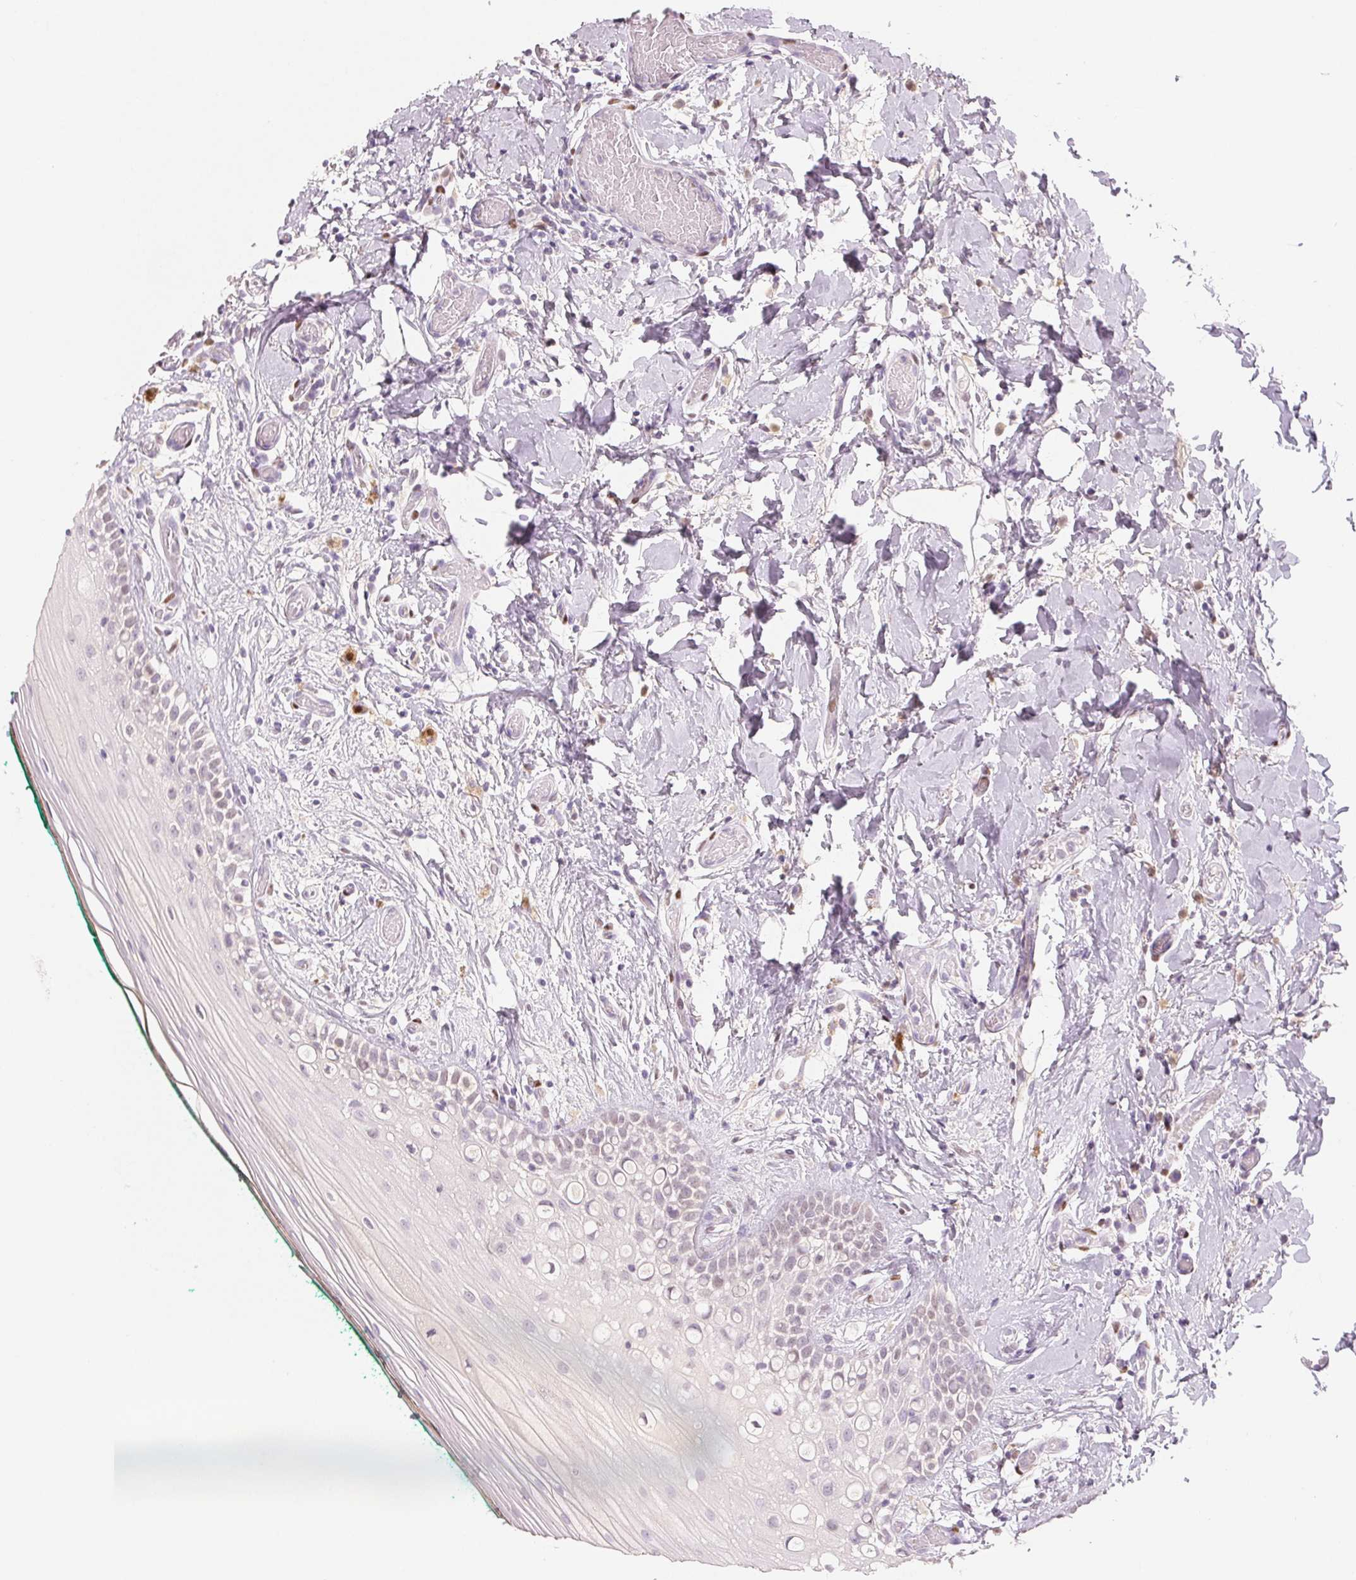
{"staining": {"intensity": "negative", "quantity": "none", "location": "none"}, "tissue": "oral mucosa", "cell_type": "Squamous epithelial cells", "image_type": "normal", "snomed": [{"axis": "morphology", "description": "Normal tissue, NOS"}, {"axis": "topography", "description": "Oral tissue"}], "caption": "Immunohistochemistry (IHC) image of normal human oral mucosa stained for a protein (brown), which shows no expression in squamous epithelial cells.", "gene": "SMARCD3", "patient": {"sex": "female", "age": 83}}